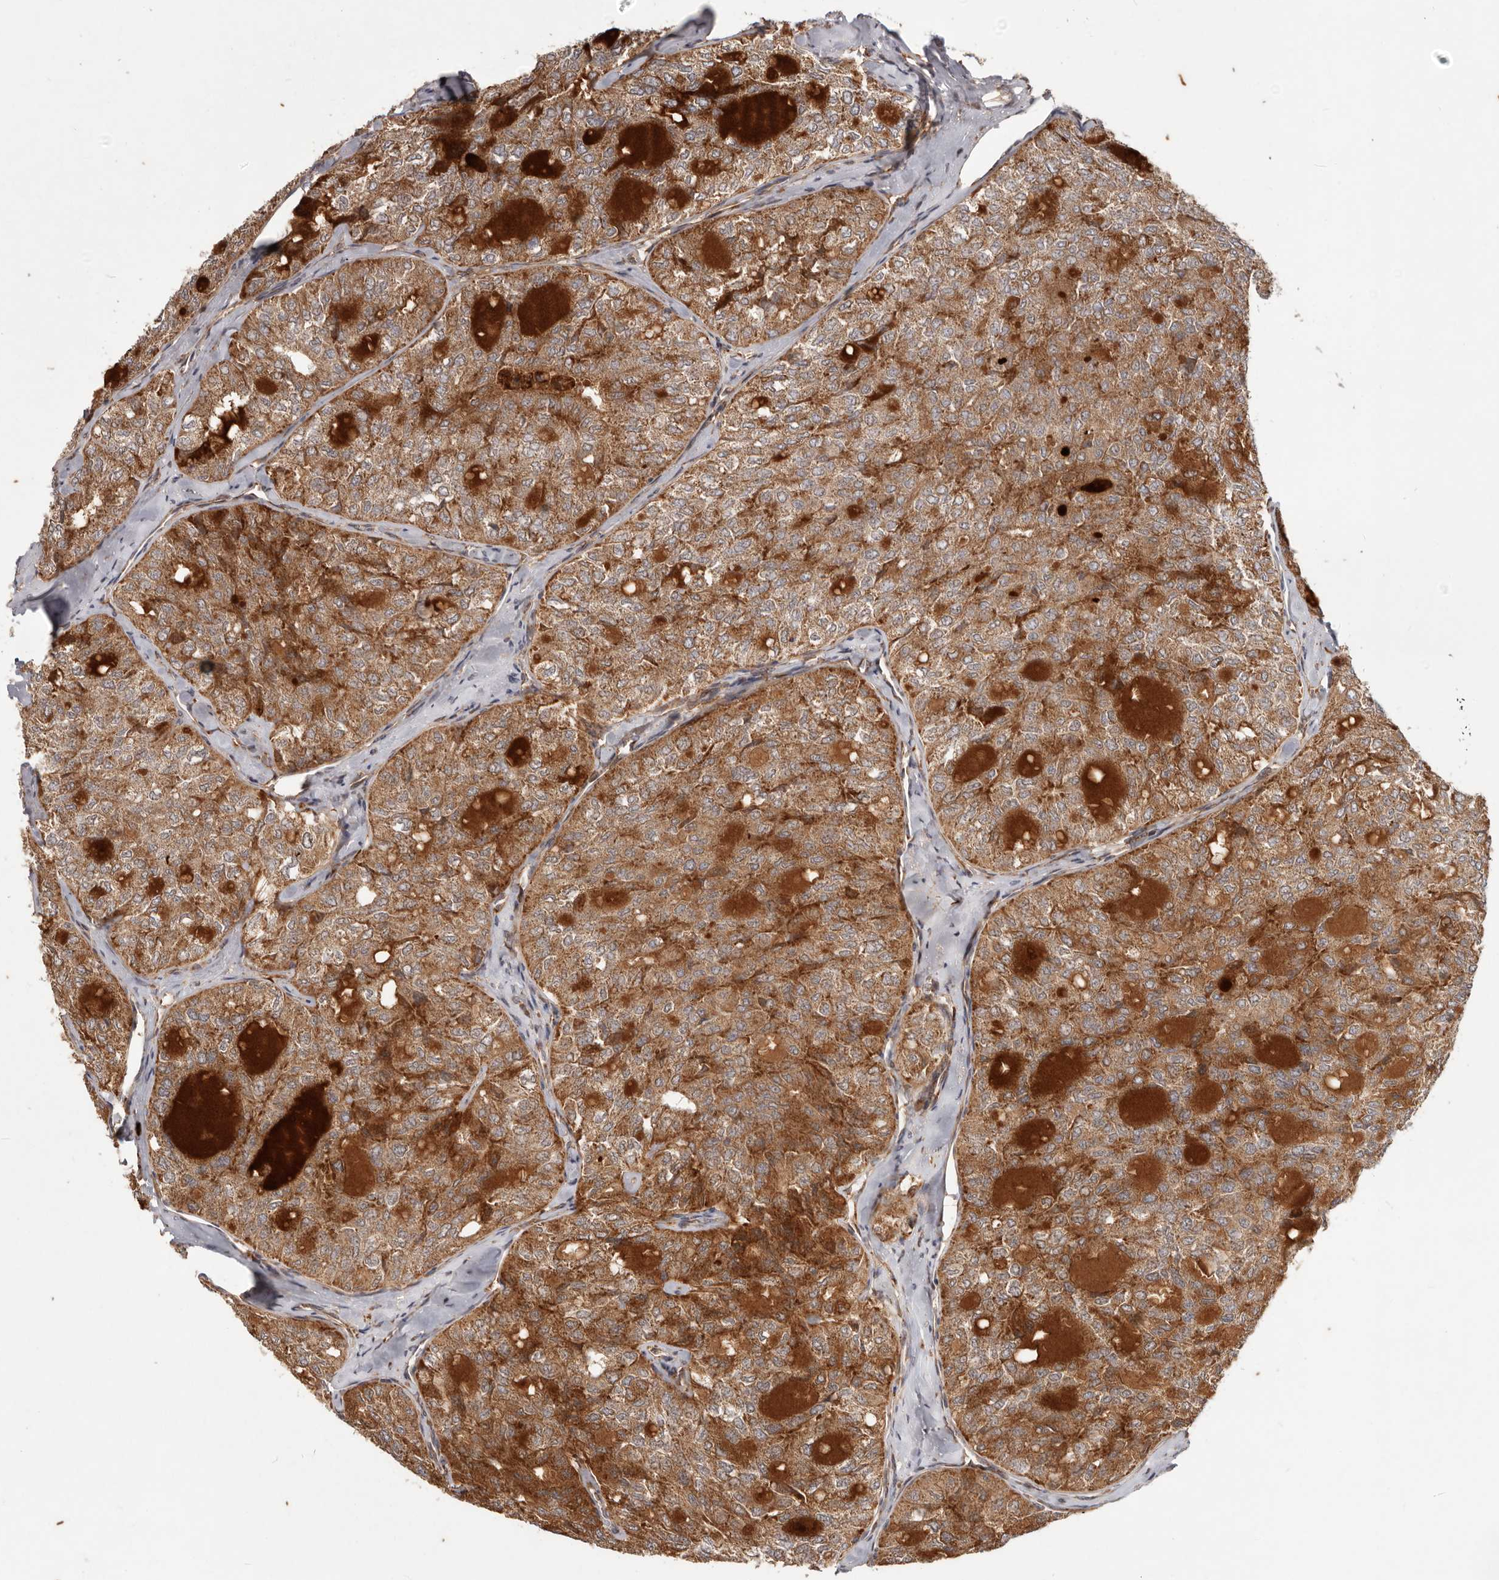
{"staining": {"intensity": "moderate", "quantity": ">75%", "location": "cytoplasmic/membranous"}, "tissue": "thyroid cancer", "cell_type": "Tumor cells", "image_type": "cancer", "snomed": [{"axis": "morphology", "description": "Follicular adenoma carcinoma, NOS"}, {"axis": "topography", "description": "Thyroid gland"}], "caption": "High-magnification brightfield microscopy of thyroid cancer stained with DAB (brown) and counterstained with hematoxylin (blue). tumor cells exhibit moderate cytoplasmic/membranous staining is appreciated in approximately>75% of cells. (brown staining indicates protein expression, while blue staining denotes nuclei).", "gene": "MRPS10", "patient": {"sex": "male", "age": 75}}